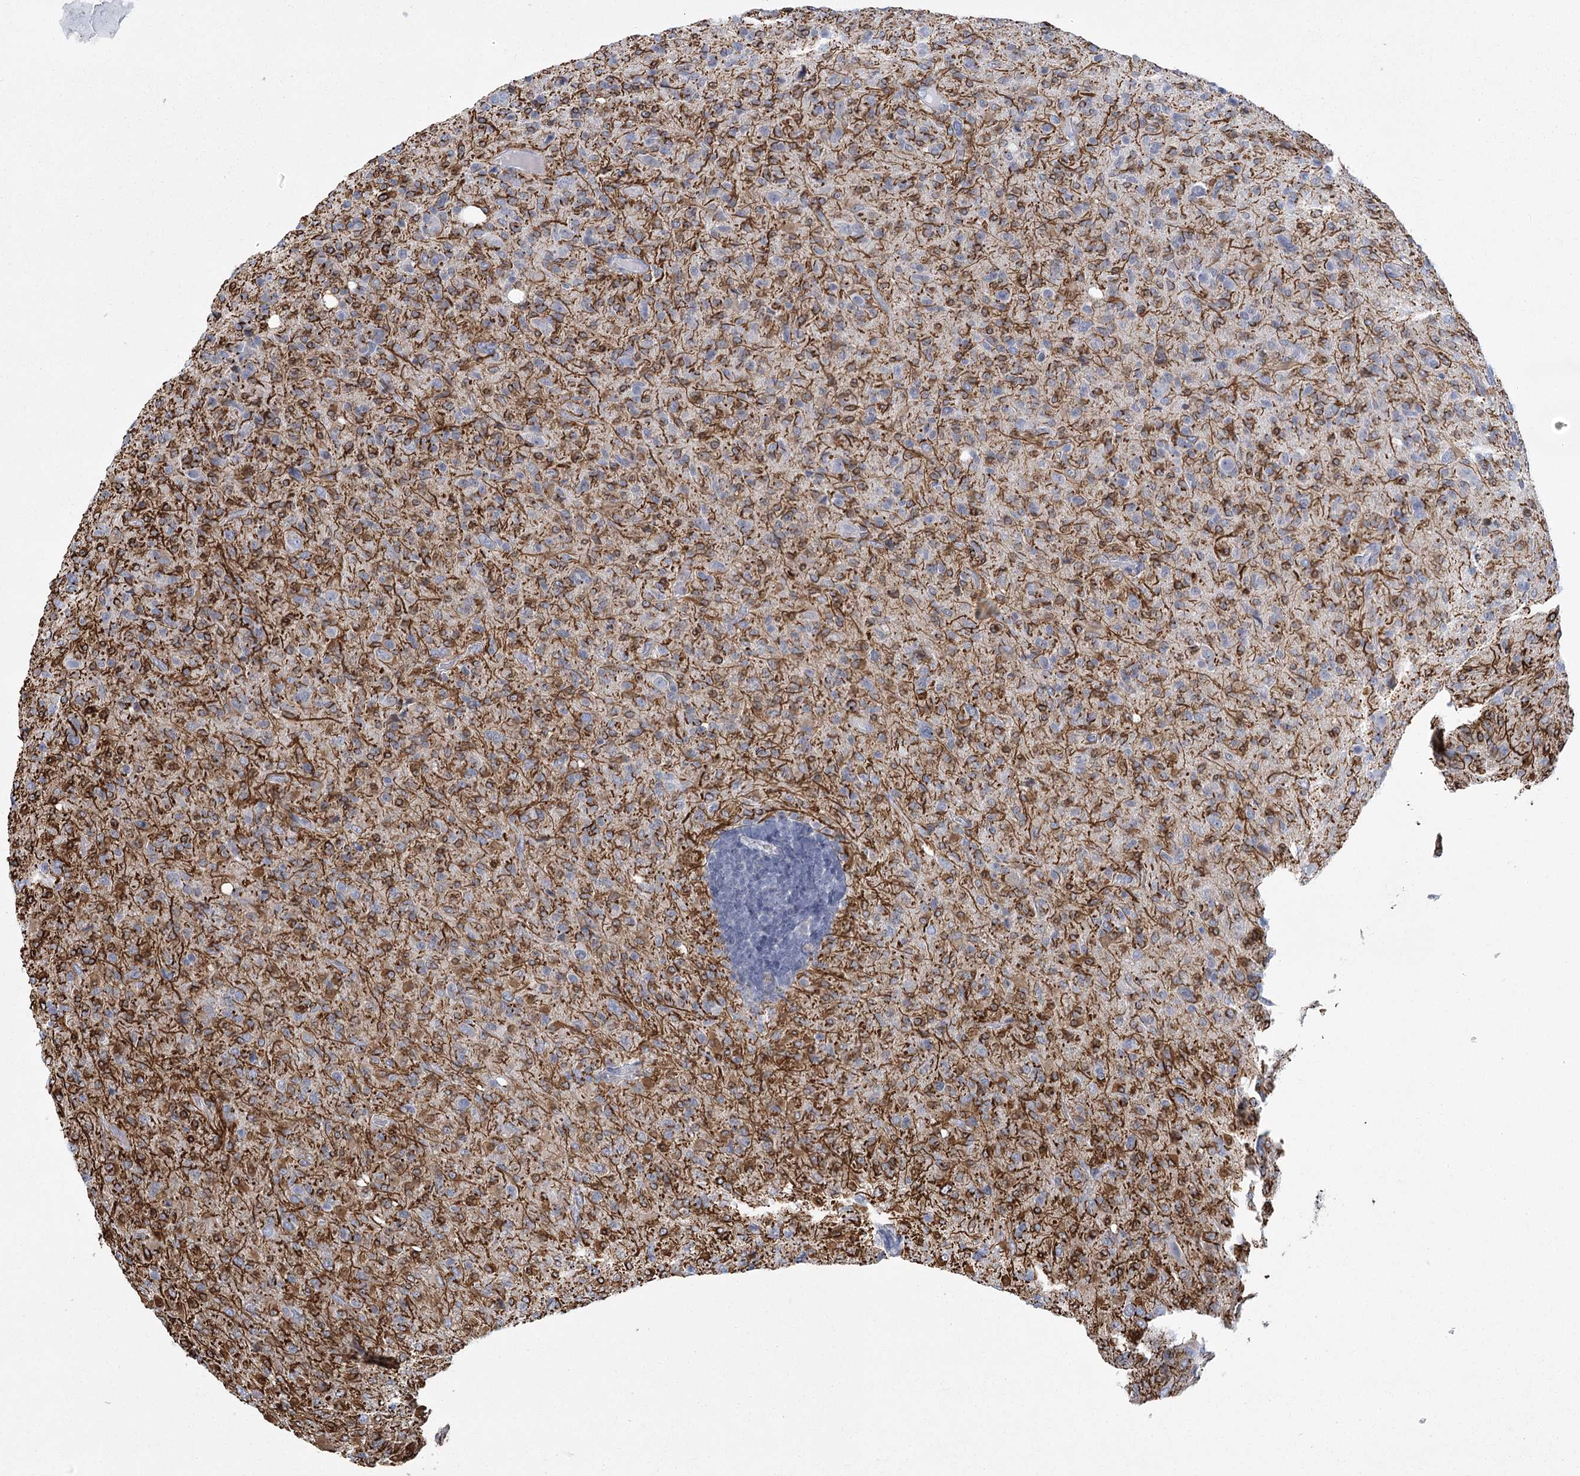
{"staining": {"intensity": "negative", "quantity": "none", "location": "none"}, "tissue": "glioma", "cell_type": "Tumor cells", "image_type": "cancer", "snomed": [{"axis": "morphology", "description": "Glioma, malignant, High grade"}, {"axis": "topography", "description": "Brain"}], "caption": "Immunohistochemical staining of malignant glioma (high-grade) reveals no significant positivity in tumor cells.", "gene": "FAM76B", "patient": {"sex": "female", "age": 57}}